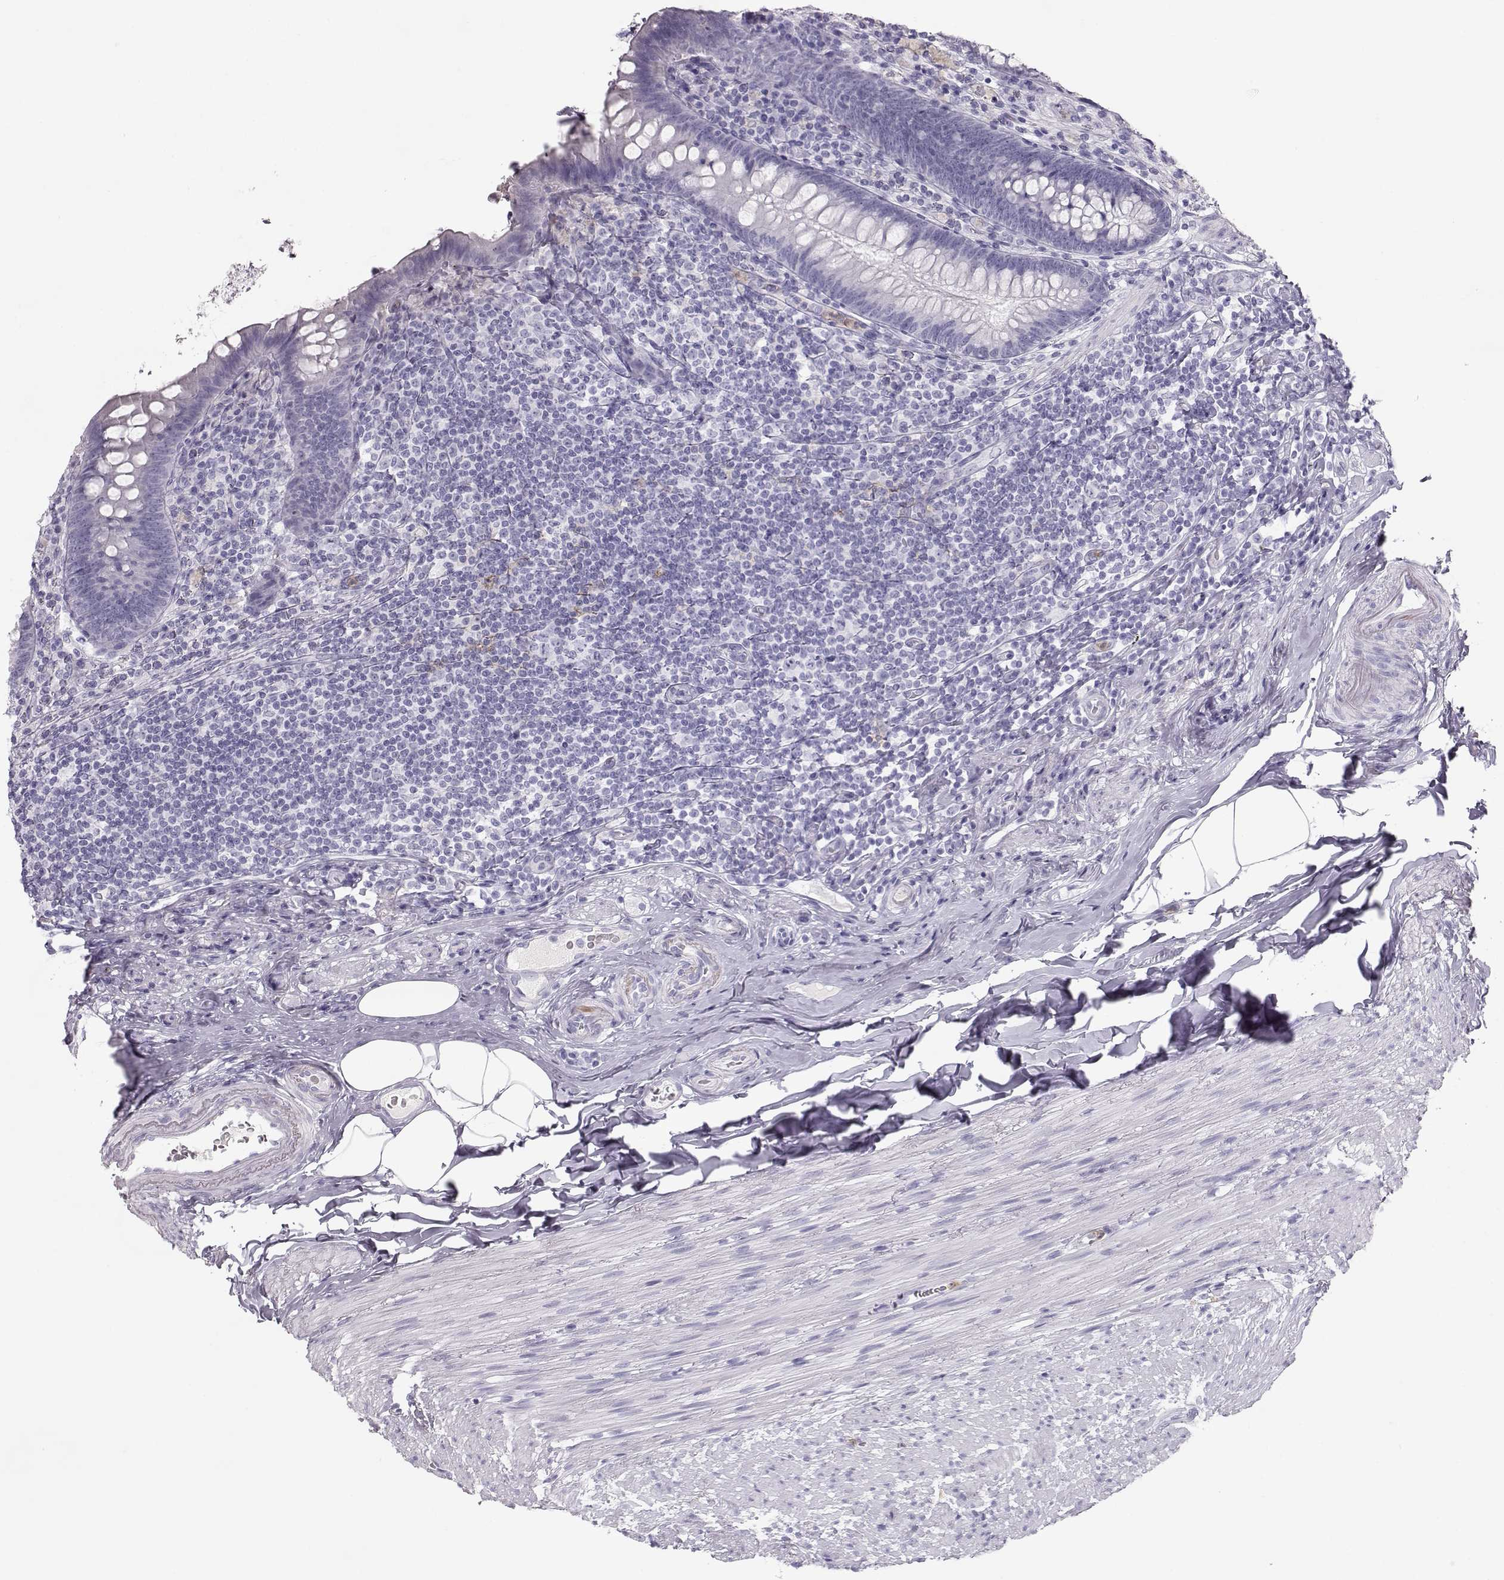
{"staining": {"intensity": "negative", "quantity": "none", "location": "none"}, "tissue": "appendix", "cell_type": "Glandular cells", "image_type": "normal", "snomed": [{"axis": "morphology", "description": "Normal tissue, NOS"}, {"axis": "topography", "description": "Appendix"}], "caption": "Appendix stained for a protein using immunohistochemistry (IHC) demonstrates no staining glandular cells.", "gene": "MIP", "patient": {"sex": "male", "age": 47}}